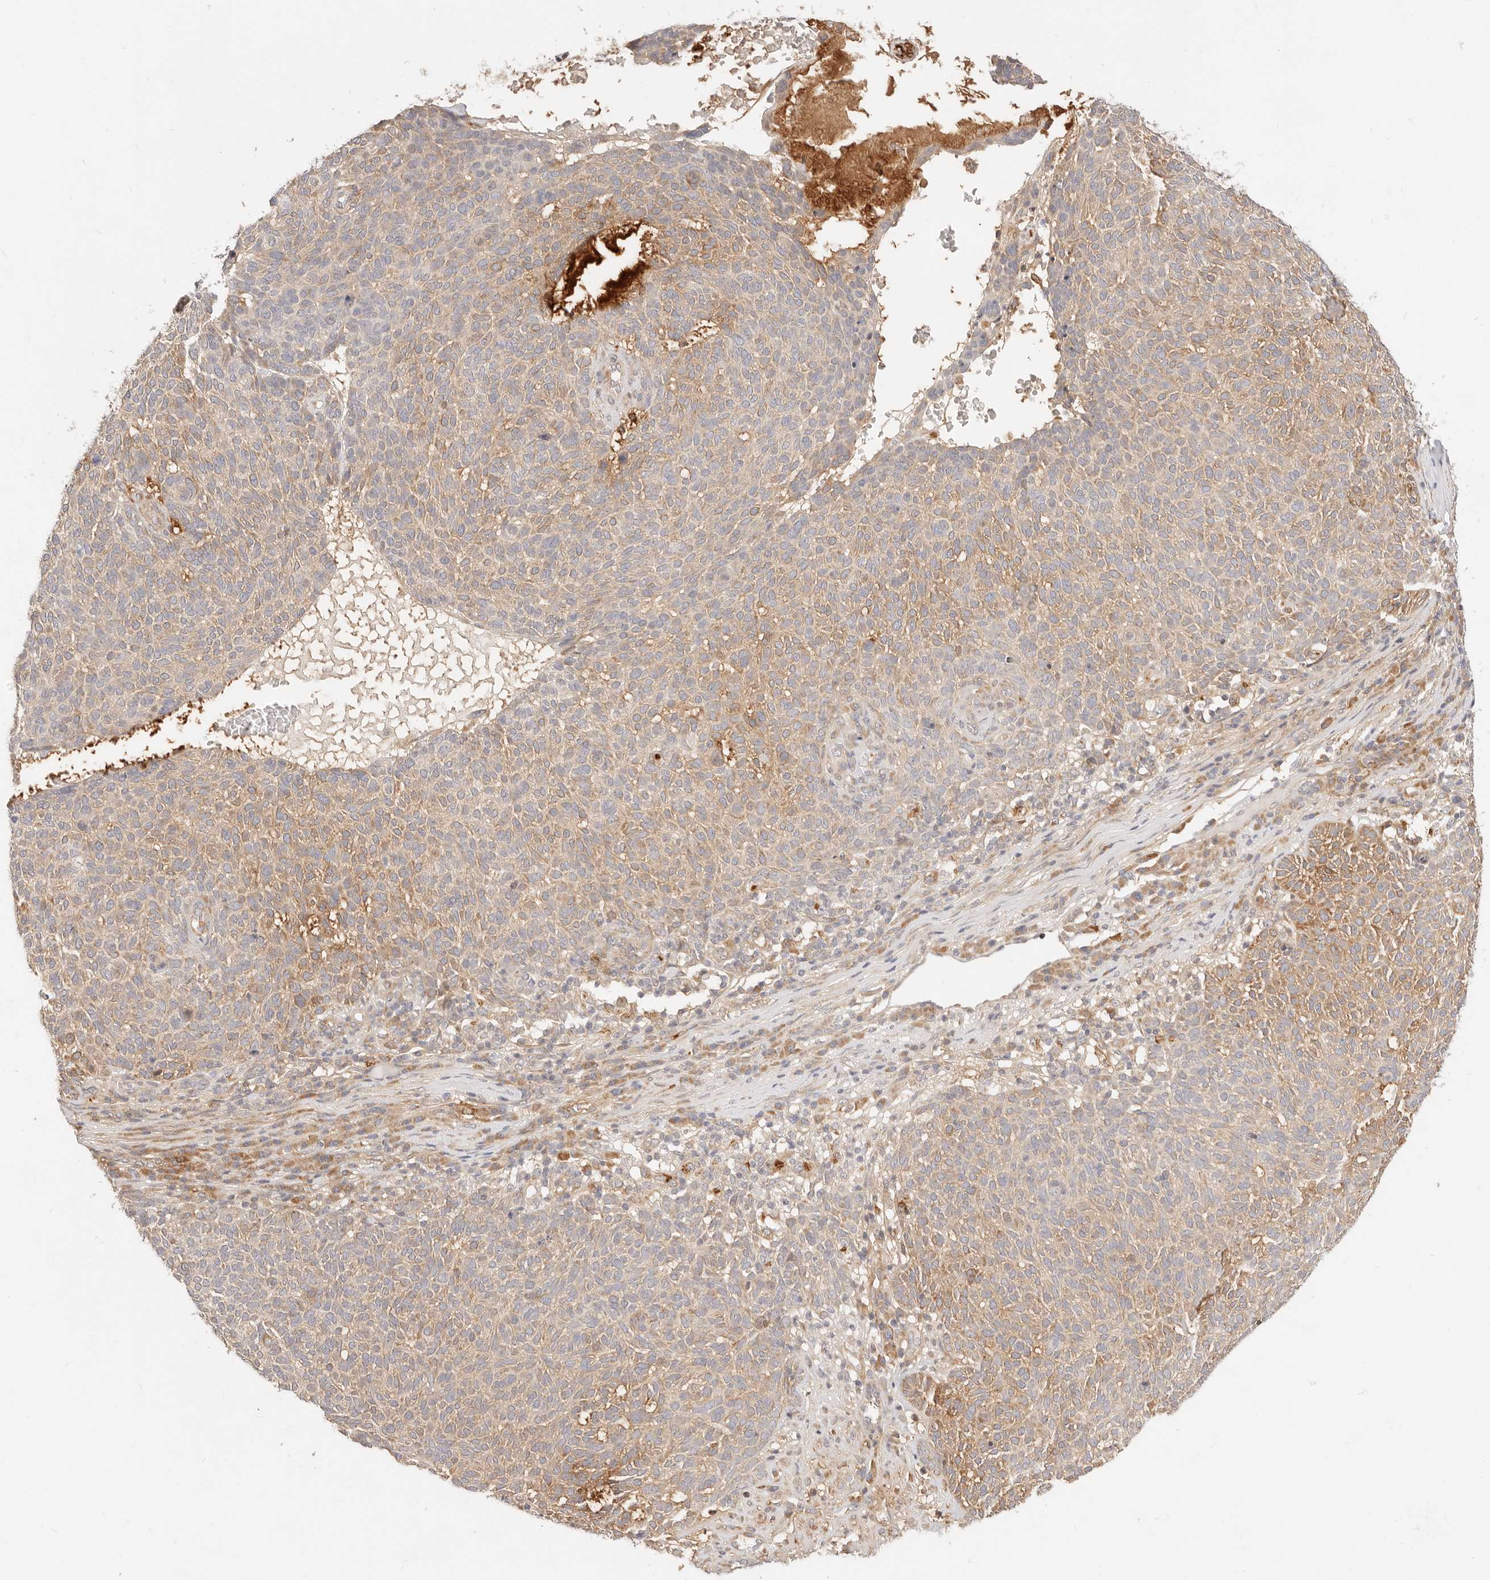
{"staining": {"intensity": "weak", "quantity": ">75%", "location": "cytoplasmic/membranous"}, "tissue": "skin cancer", "cell_type": "Tumor cells", "image_type": "cancer", "snomed": [{"axis": "morphology", "description": "Squamous cell carcinoma, NOS"}, {"axis": "topography", "description": "Skin"}], "caption": "Weak cytoplasmic/membranous expression for a protein is identified in about >75% of tumor cells of squamous cell carcinoma (skin) using IHC.", "gene": "UBXN10", "patient": {"sex": "female", "age": 90}}